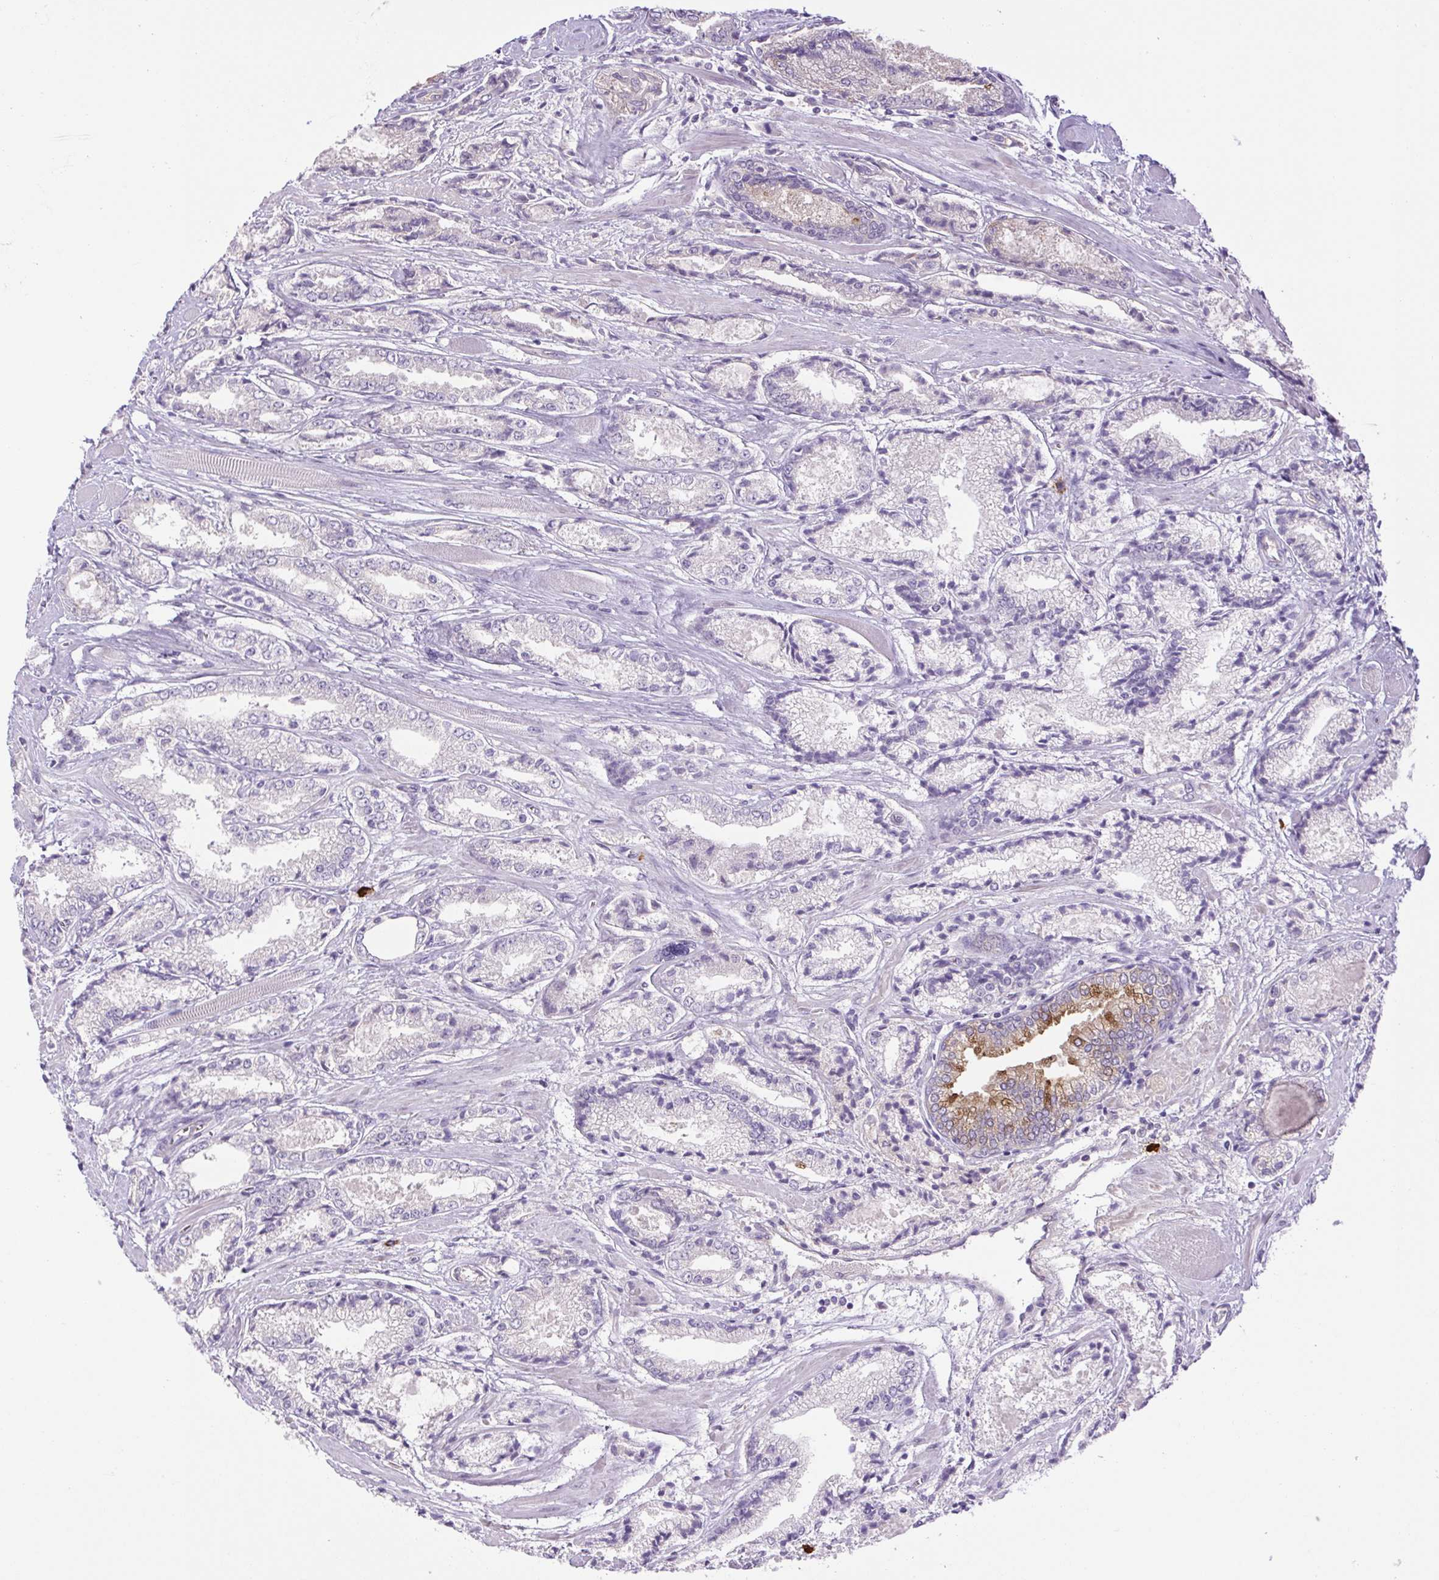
{"staining": {"intensity": "negative", "quantity": "none", "location": "none"}, "tissue": "prostate cancer", "cell_type": "Tumor cells", "image_type": "cancer", "snomed": [{"axis": "morphology", "description": "Adenocarcinoma, High grade"}, {"axis": "topography", "description": "Prostate"}], "caption": "Tumor cells are negative for protein expression in human prostate high-grade adenocarcinoma. Brightfield microscopy of immunohistochemistry (IHC) stained with DAB (3,3'-diaminobenzidine) (brown) and hematoxylin (blue), captured at high magnification.", "gene": "FAM177B", "patient": {"sex": "male", "age": 64}}